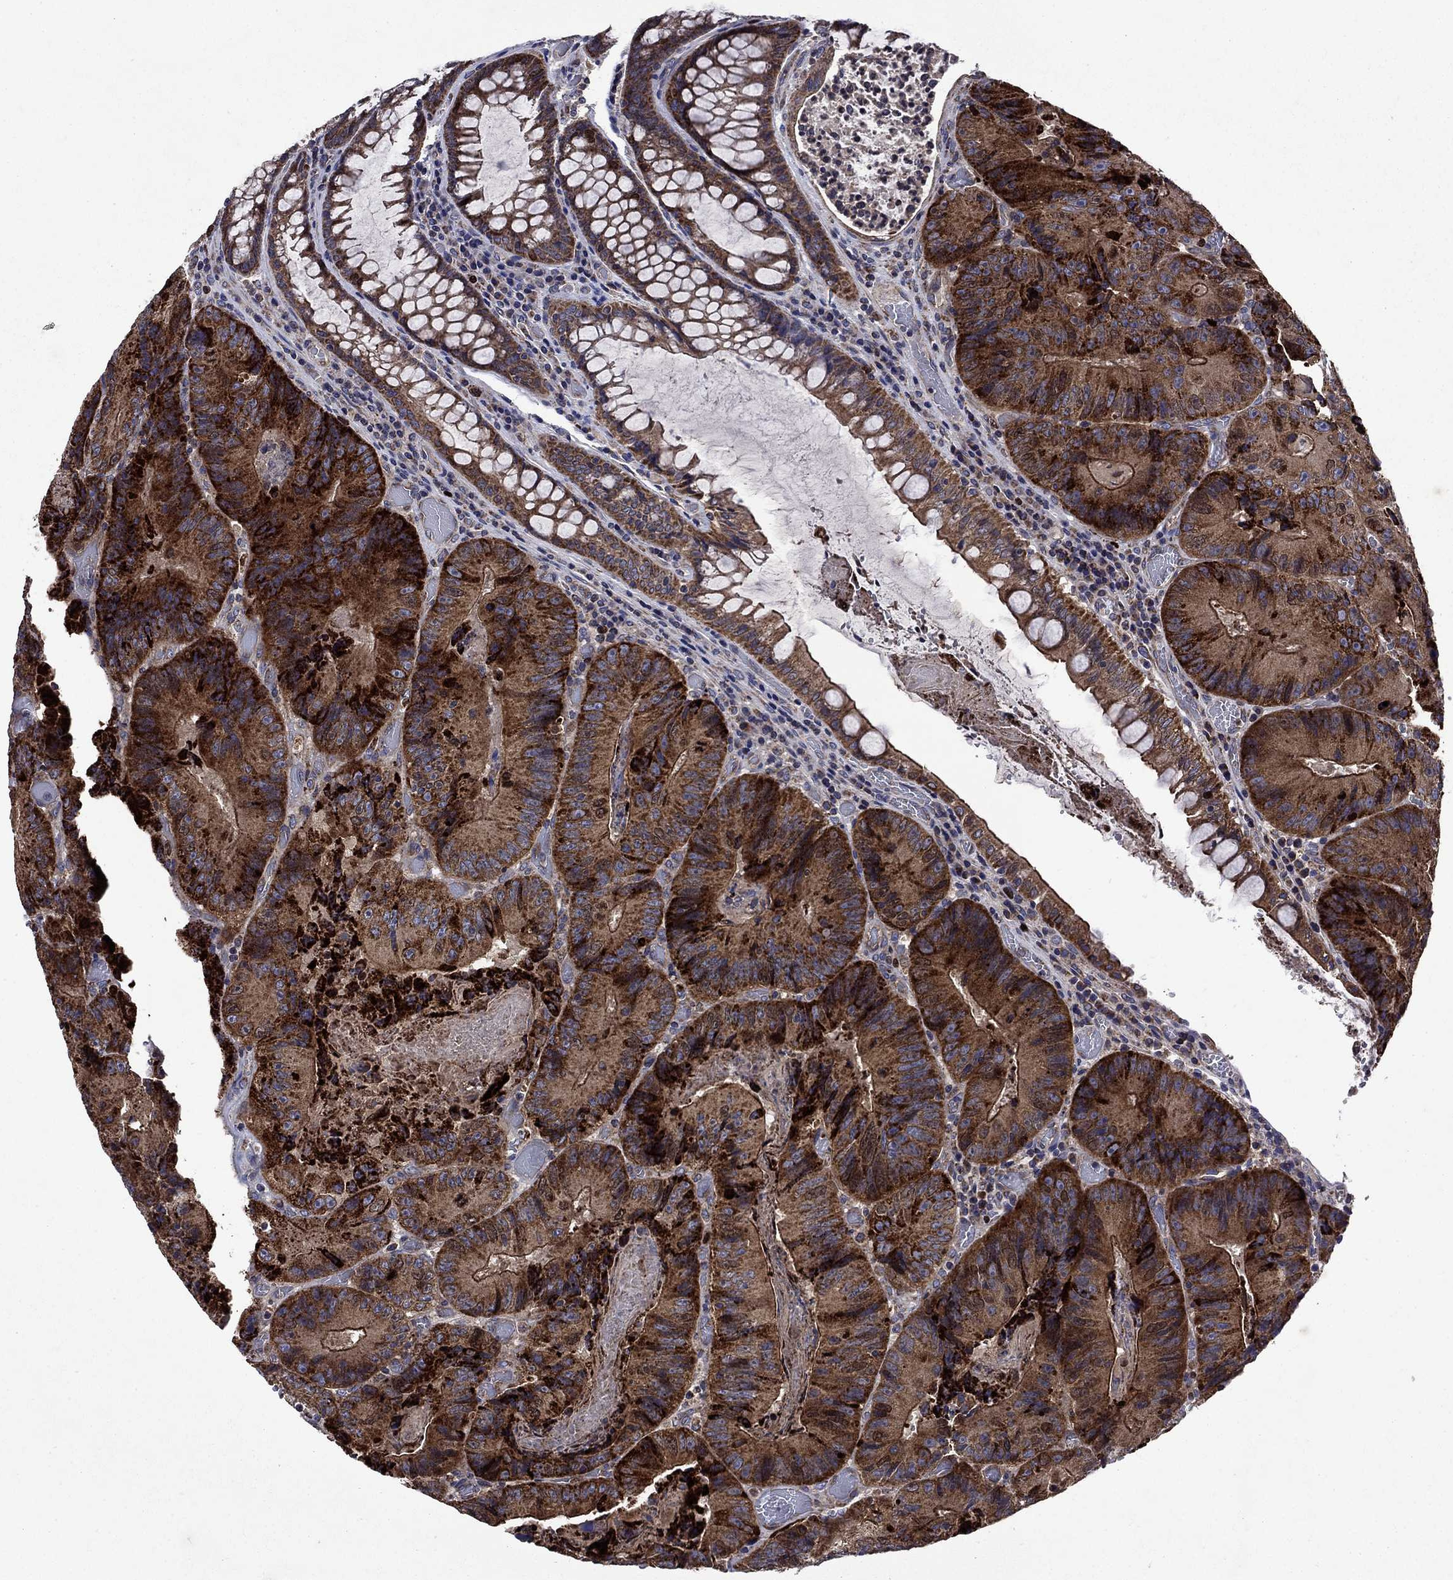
{"staining": {"intensity": "strong", "quantity": ">75%", "location": "cytoplasmic/membranous"}, "tissue": "colorectal cancer", "cell_type": "Tumor cells", "image_type": "cancer", "snomed": [{"axis": "morphology", "description": "Adenocarcinoma, NOS"}, {"axis": "topography", "description": "Colon"}], "caption": "High-magnification brightfield microscopy of adenocarcinoma (colorectal) stained with DAB (3,3'-diaminobenzidine) (brown) and counterstained with hematoxylin (blue). tumor cells exhibit strong cytoplasmic/membranous positivity is appreciated in about>75% of cells.", "gene": "KIF22", "patient": {"sex": "female", "age": 86}}